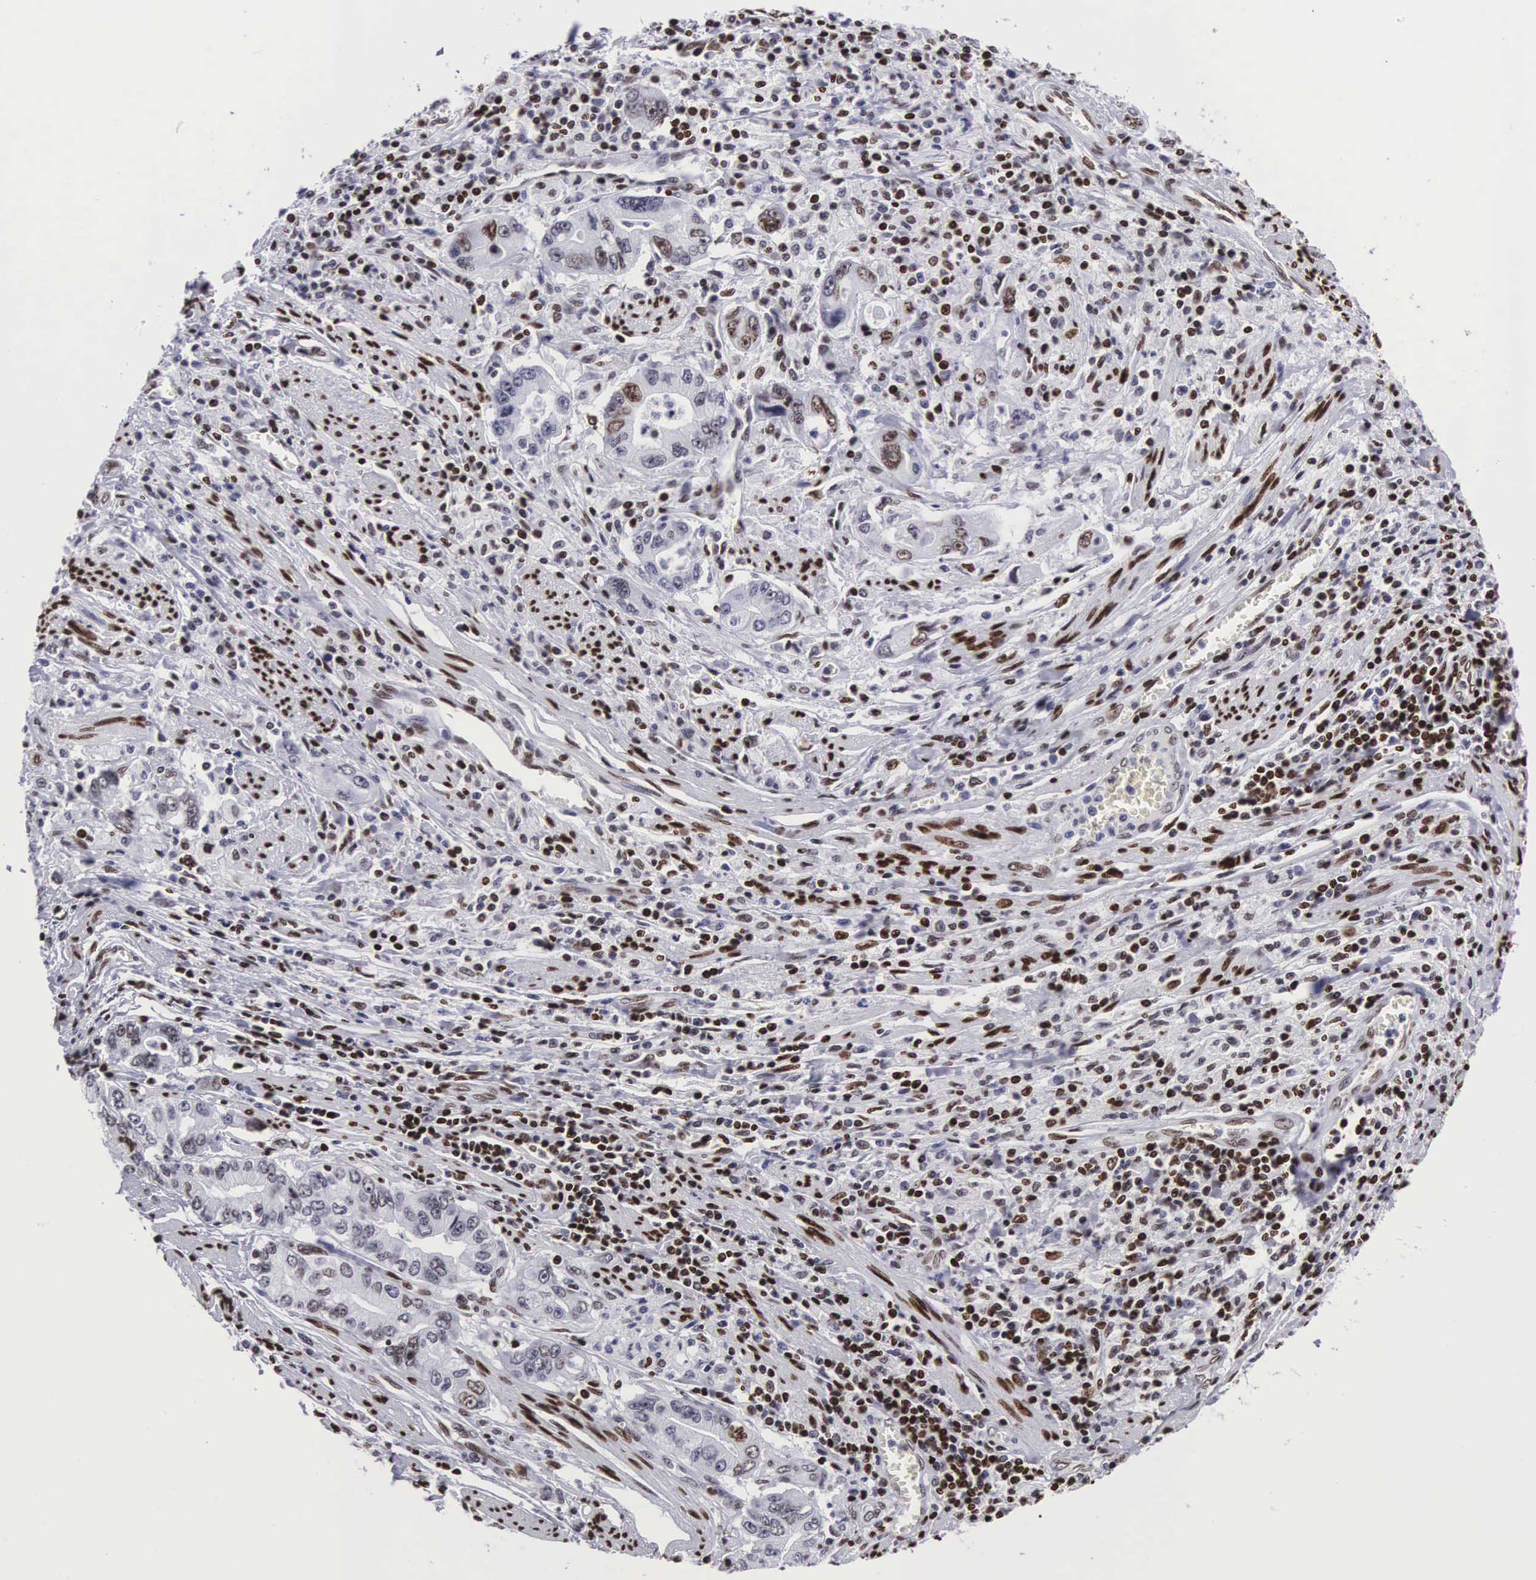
{"staining": {"intensity": "moderate", "quantity": "25%-75%", "location": "nuclear"}, "tissue": "stomach cancer", "cell_type": "Tumor cells", "image_type": "cancer", "snomed": [{"axis": "morphology", "description": "Adenocarcinoma, NOS"}, {"axis": "topography", "description": "Pancreas"}, {"axis": "topography", "description": "Stomach, upper"}], "caption": "Moderate nuclear protein staining is appreciated in approximately 25%-75% of tumor cells in stomach adenocarcinoma. (Stains: DAB (3,3'-diaminobenzidine) in brown, nuclei in blue, Microscopy: brightfield microscopy at high magnification).", "gene": "MECP2", "patient": {"sex": "male", "age": 77}}